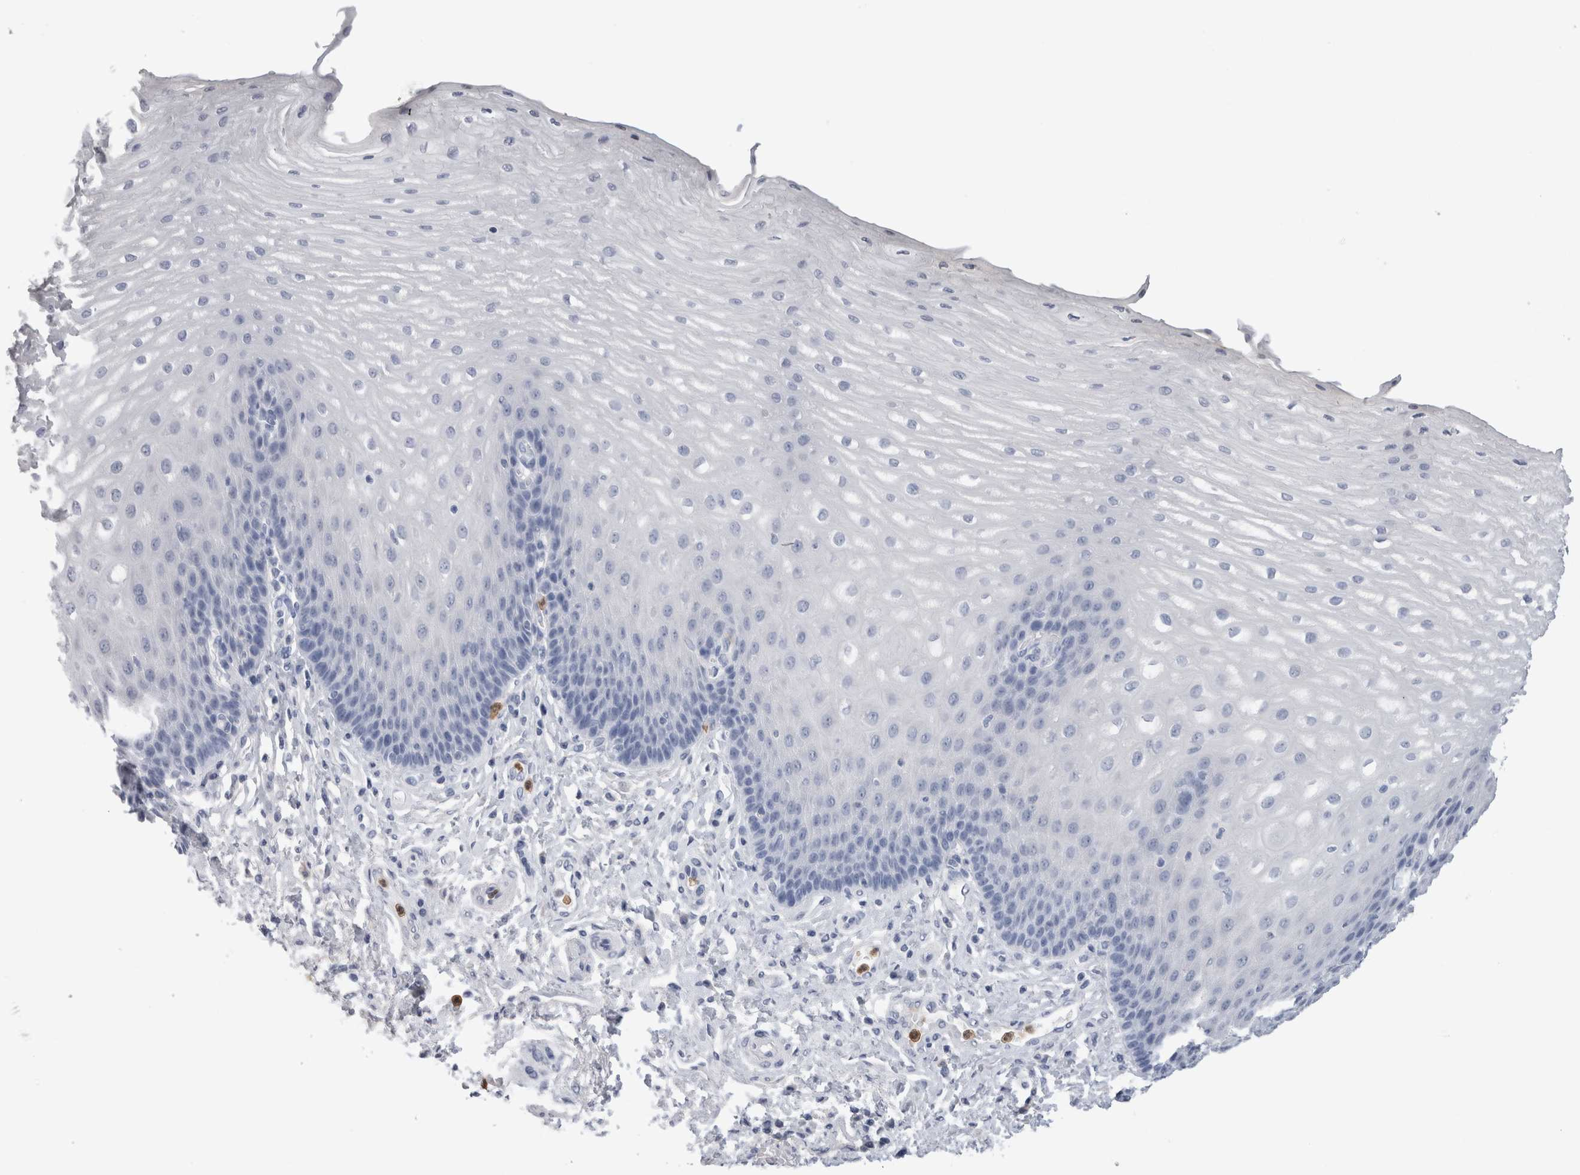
{"staining": {"intensity": "negative", "quantity": "none", "location": "none"}, "tissue": "esophagus", "cell_type": "Squamous epithelial cells", "image_type": "normal", "snomed": [{"axis": "morphology", "description": "Normal tissue, NOS"}, {"axis": "topography", "description": "Esophagus"}], "caption": "Squamous epithelial cells are negative for protein expression in normal human esophagus. The staining is performed using DAB (3,3'-diaminobenzidine) brown chromogen with nuclei counter-stained in using hematoxylin.", "gene": "S100A12", "patient": {"sex": "male", "age": 54}}